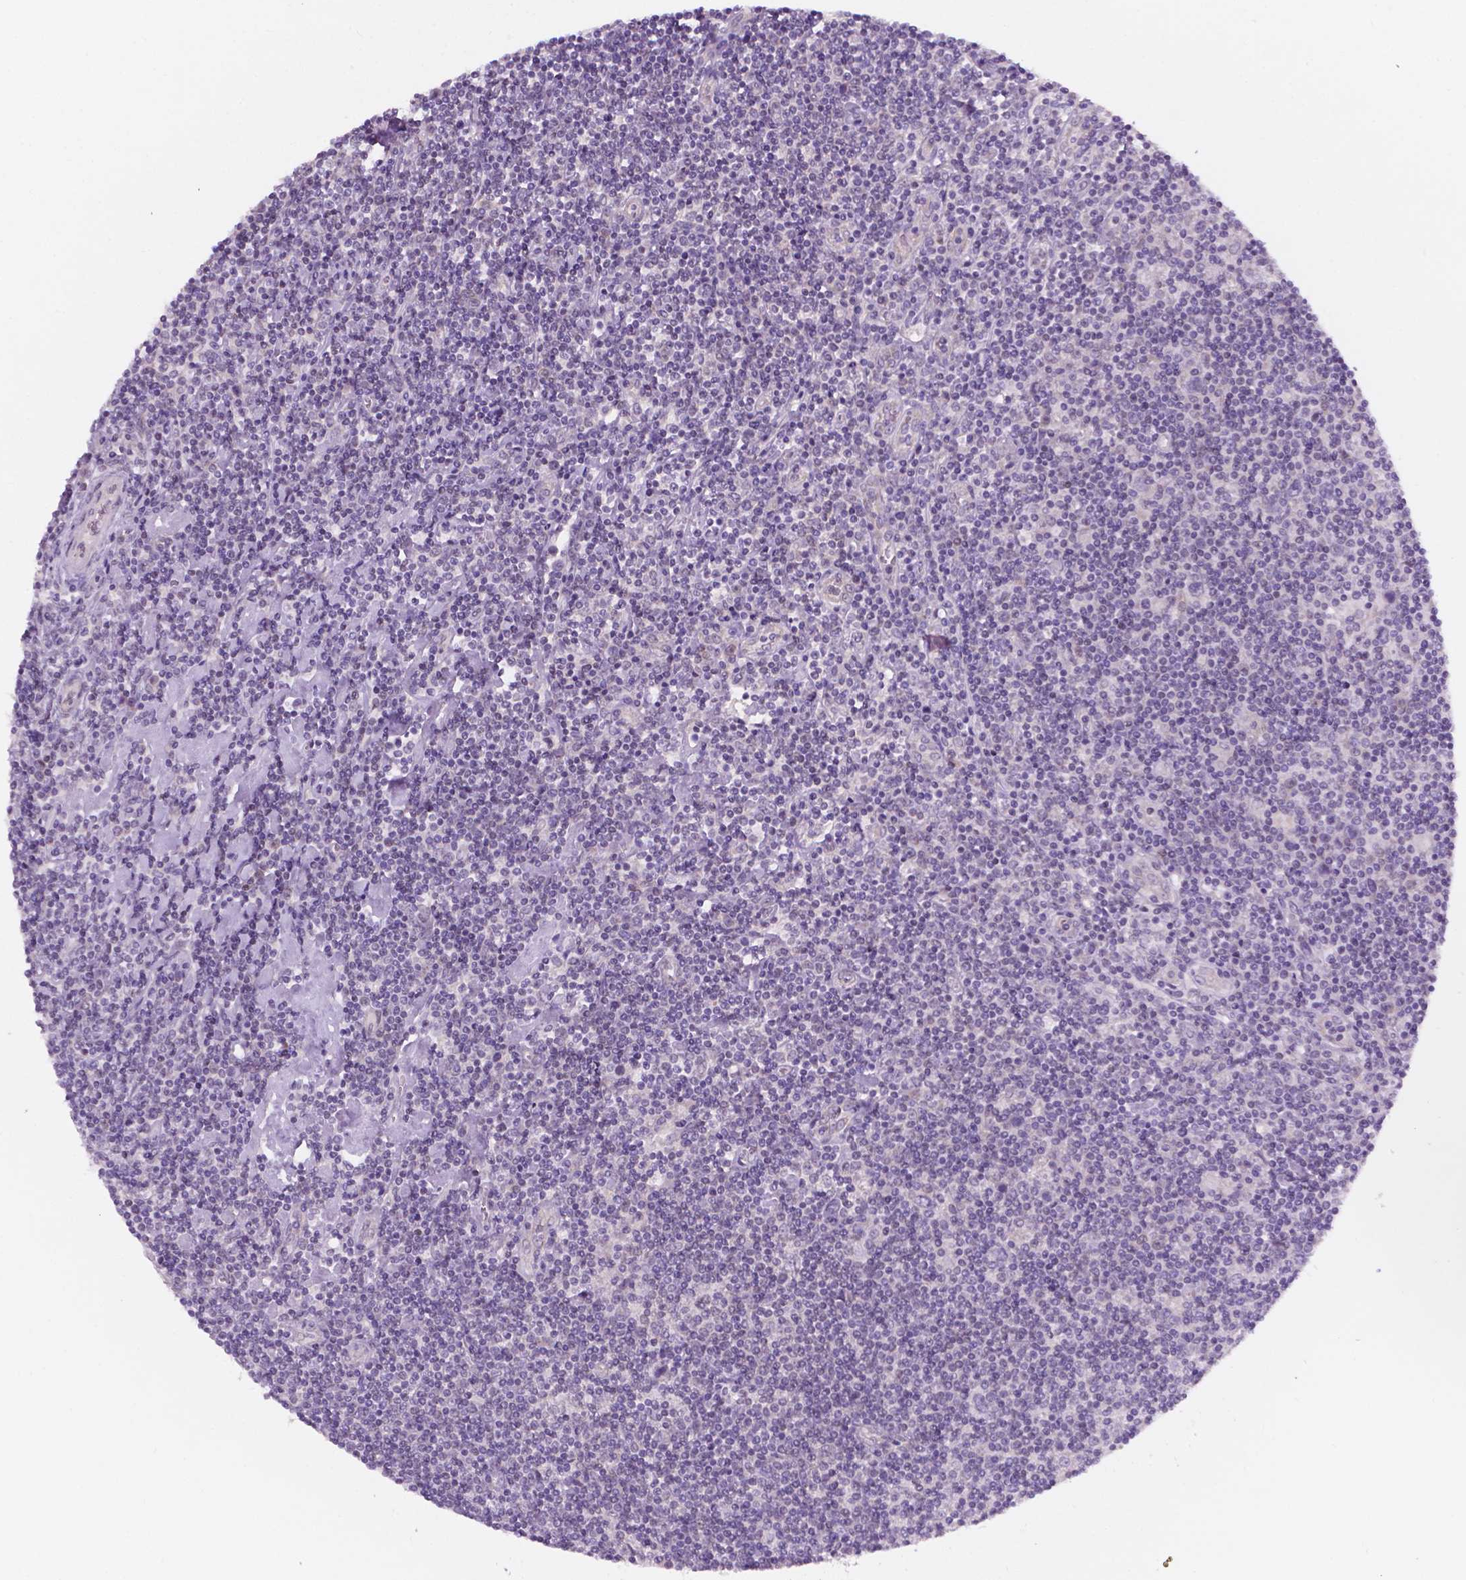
{"staining": {"intensity": "negative", "quantity": "none", "location": "none"}, "tissue": "lymphoma", "cell_type": "Tumor cells", "image_type": "cancer", "snomed": [{"axis": "morphology", "description": "Hodgkin's disease, NOS"}, {"axis": "topography", "description": "Lymph node"}], "caption": "Immunohistochemistry histopathology image of neoplastic tissue: human Hodgkin's disease stained with DAB (3,3'-diaminobenzidine) demonstrates no significant protein positivity in tumor cells.", "gene": "FAM50B", "patient": {"sex": "male", "age": 40}}